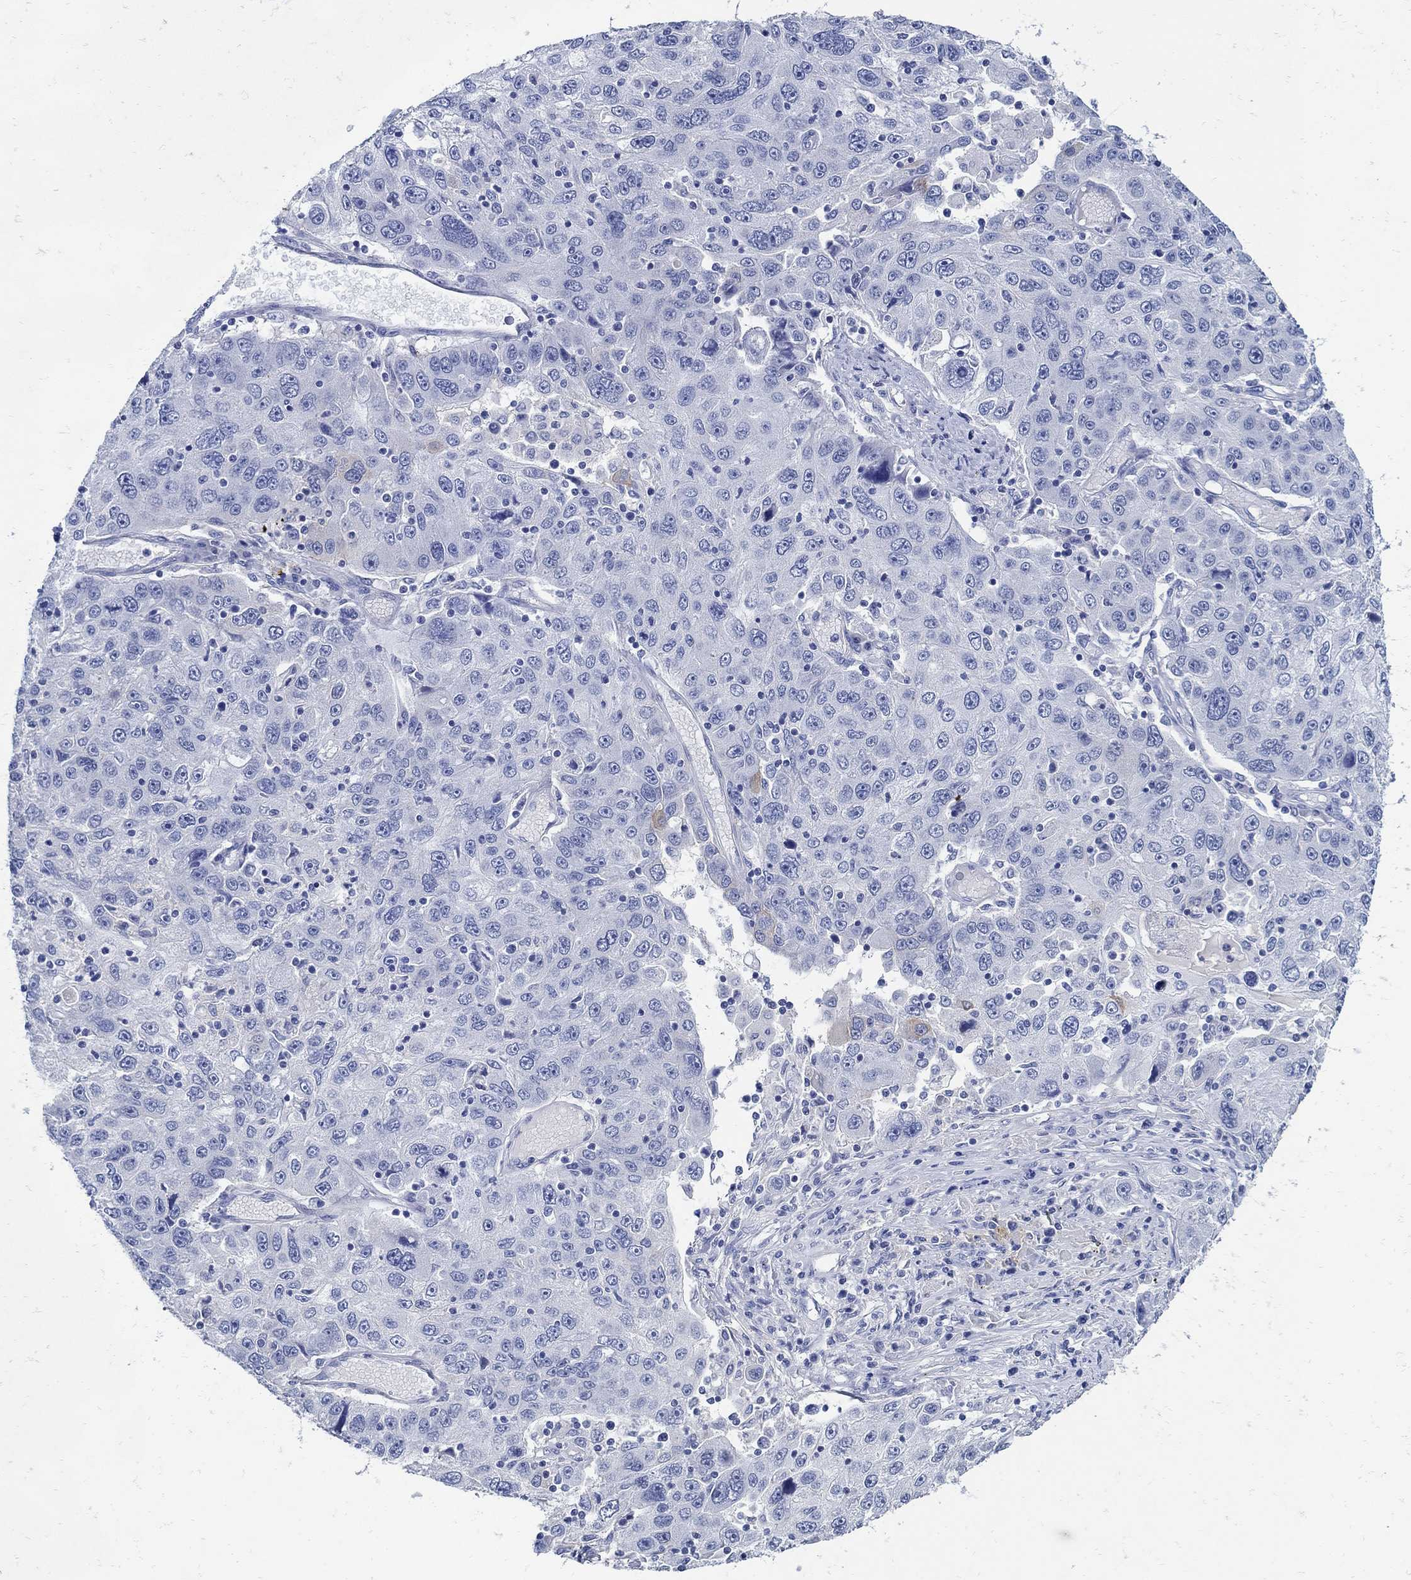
{"staining": {"intensity": "weak", "quantity": "<25%", "location": "cytoplasmic/membranous"}, "tissue": "stomach cancer", "cell_type": "Tumor cells", "image_type": "cancer", "snomed": [{"axis": "morphology", "description": "Adenocarcinoma, NOS"}, {"axis": "topography", "description": "Stomach"}], "caption": "The histopathology image reveals no significant positivity in tumor cells of stomach cancer.", "gene": "NOS1", "patient": {"sex": "male", "age": 56}}